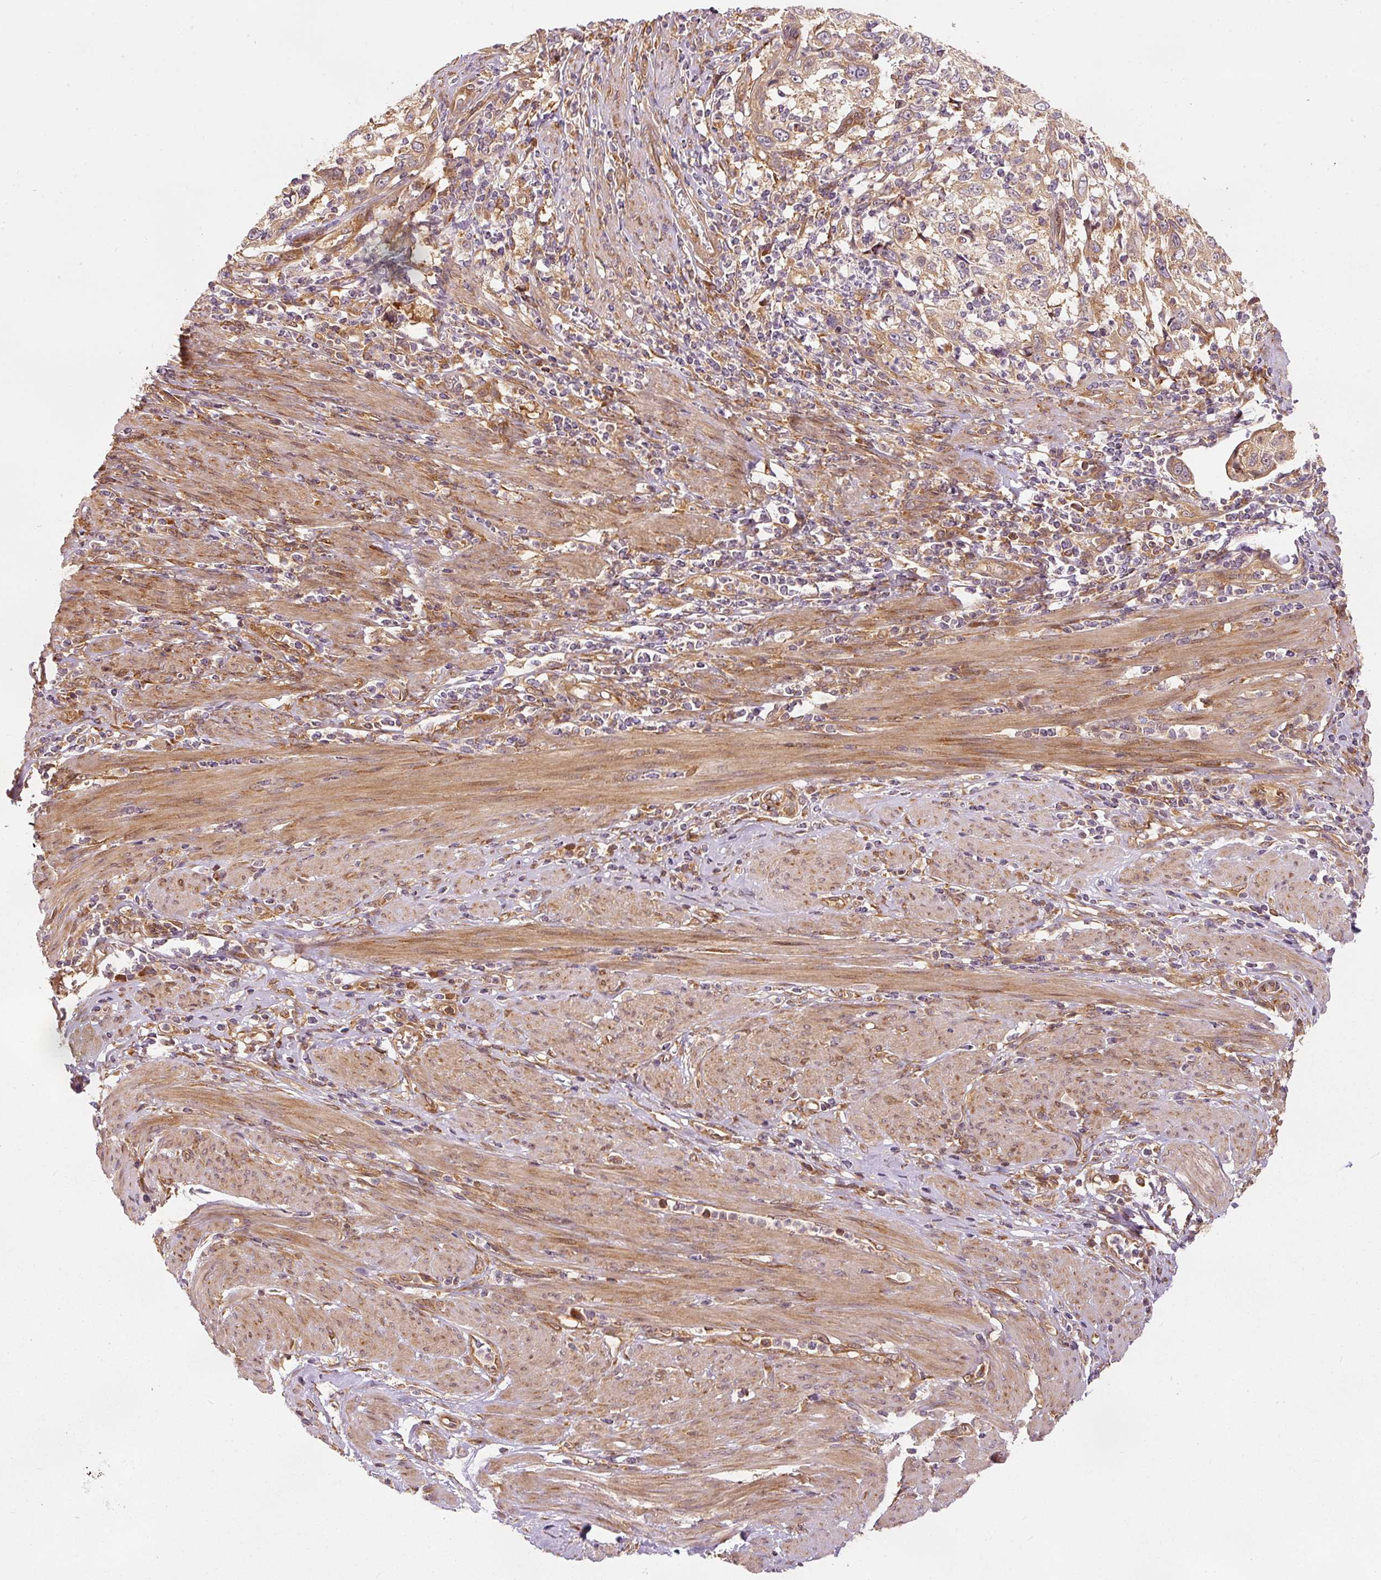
{"staining": {"intensity": "weak", "quantity": ">75%", "location": "cytoplasmic/membranous"}, "tissue": "cervical cancer", "cell_type": "Tumor cells", "image_type": "cancer", "snomed": [{"axis": "morphology", "description": "Squamous cell carcinoma, NOS"}, {"axis": "topography", "description": "Cervix"}], "caption": "A low amount of weak cytoplasmic/membranous positivity is seen in about >75% of tumor cells in cervical cancer tissue.", "gene": "EIF3B", "patient": {"sex": "female", "age": 70}}